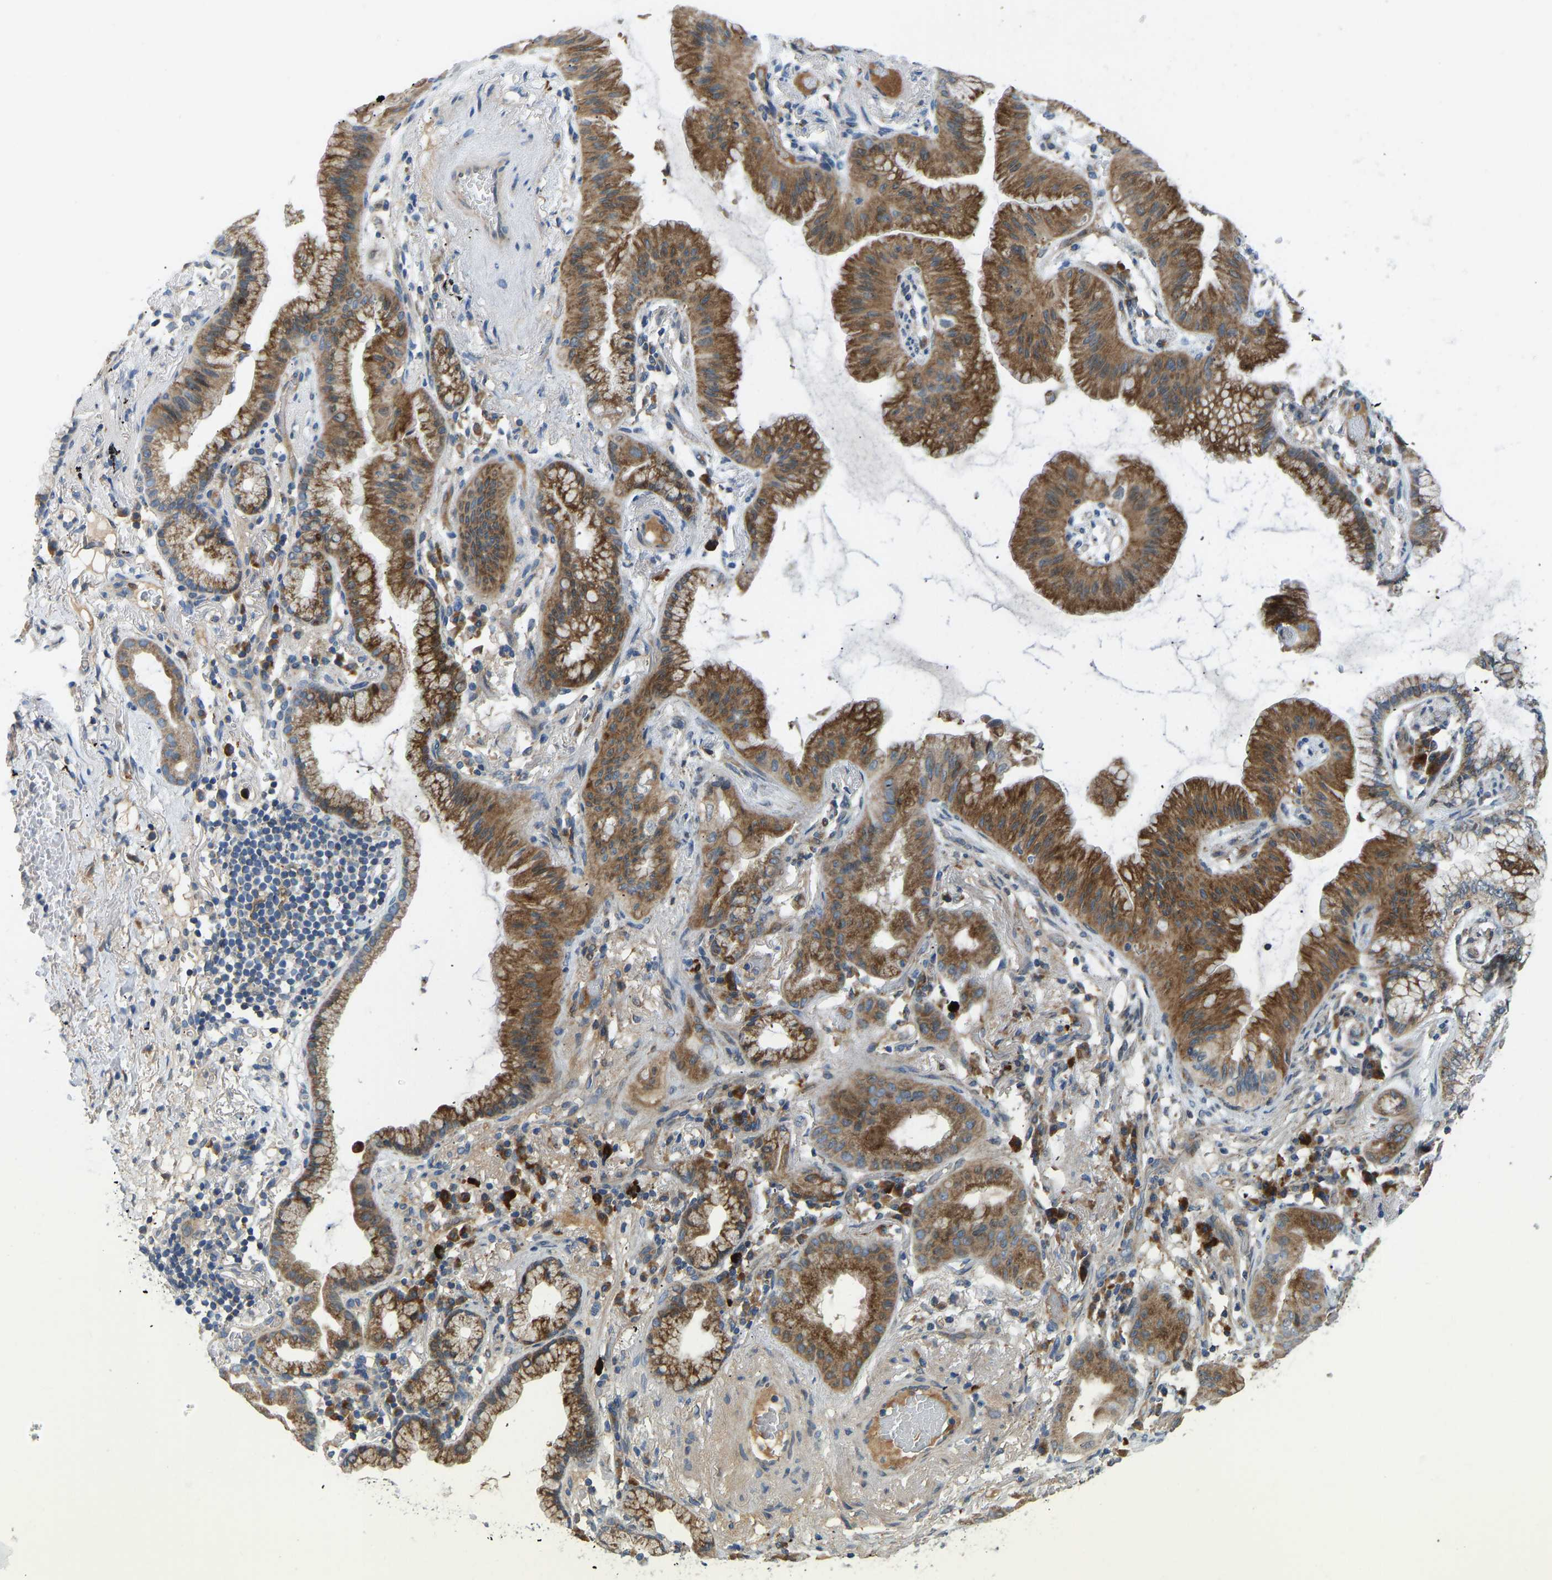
{"staining": {"intensity": "moderate", "quantity": ">75%", "location": "cytoplasmic/membranous"}, "tissue": "lung cancer", "cell_type": "Tumor cells", "image_type": "cancer", "snomed": [{"axis": "morphology", "description": "Normal tissue, NOS"}, {"axis": "morphology", "description": "Adenocarcinoma, NOS"}, {"axis": "topography", "description": "Bronchus"}, {"axis": "topography", "description": "Lung"}], "caption": "A photomicrograph showing moderate cytoplasmic/membranous positivity in about >75% of tumor cells in adenocarcinoma (lung), as visualized by brown immunohistochemical staining.", "gene": "RBP1", "patient": {"sex": "female", "age": 70}}